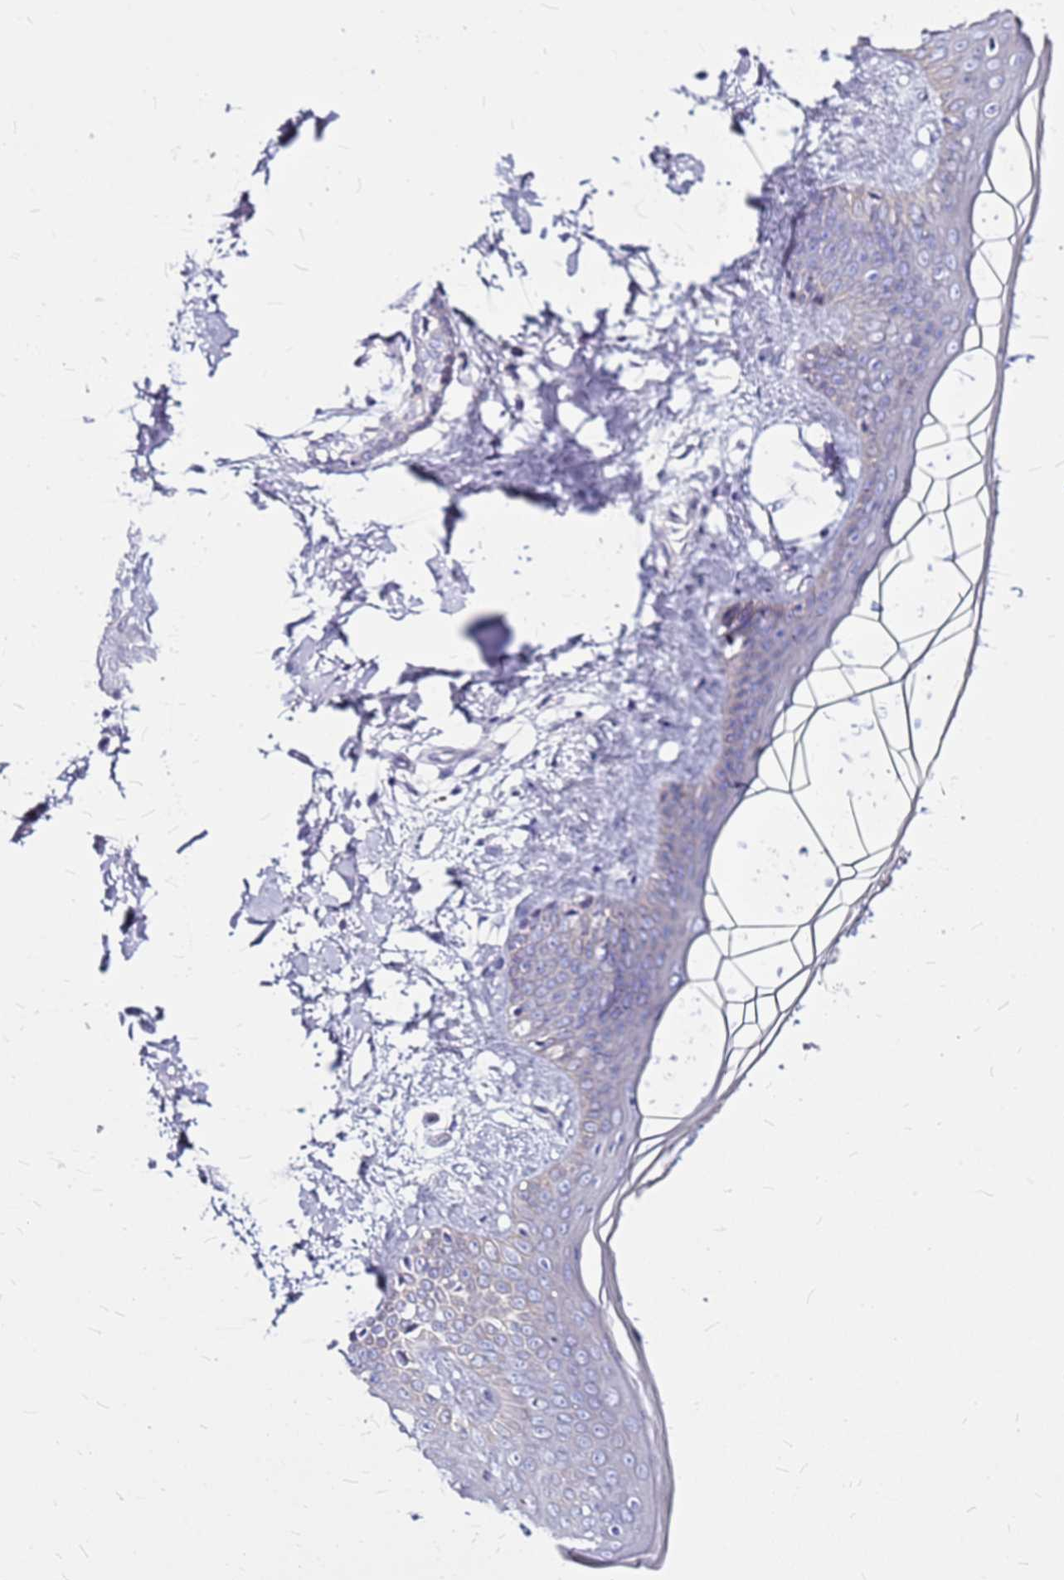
{"staining": {"intensity": "negative", "quantity": "none", "location": "none"}, "tissue": "skin", "cell_type": "Fibroblasts", "image_type": "normal", "snomed": [{"axis": "morphology", "description": "Normal tissue, NOS"}, {"axis": "topography", "description": "Skin"}], "caption": "The photomicrograph demonstrates no staining of fibroblasts in unremarkable skin.", "gene": "CASD1", "patient": {"sex": "female", "age": 34}}